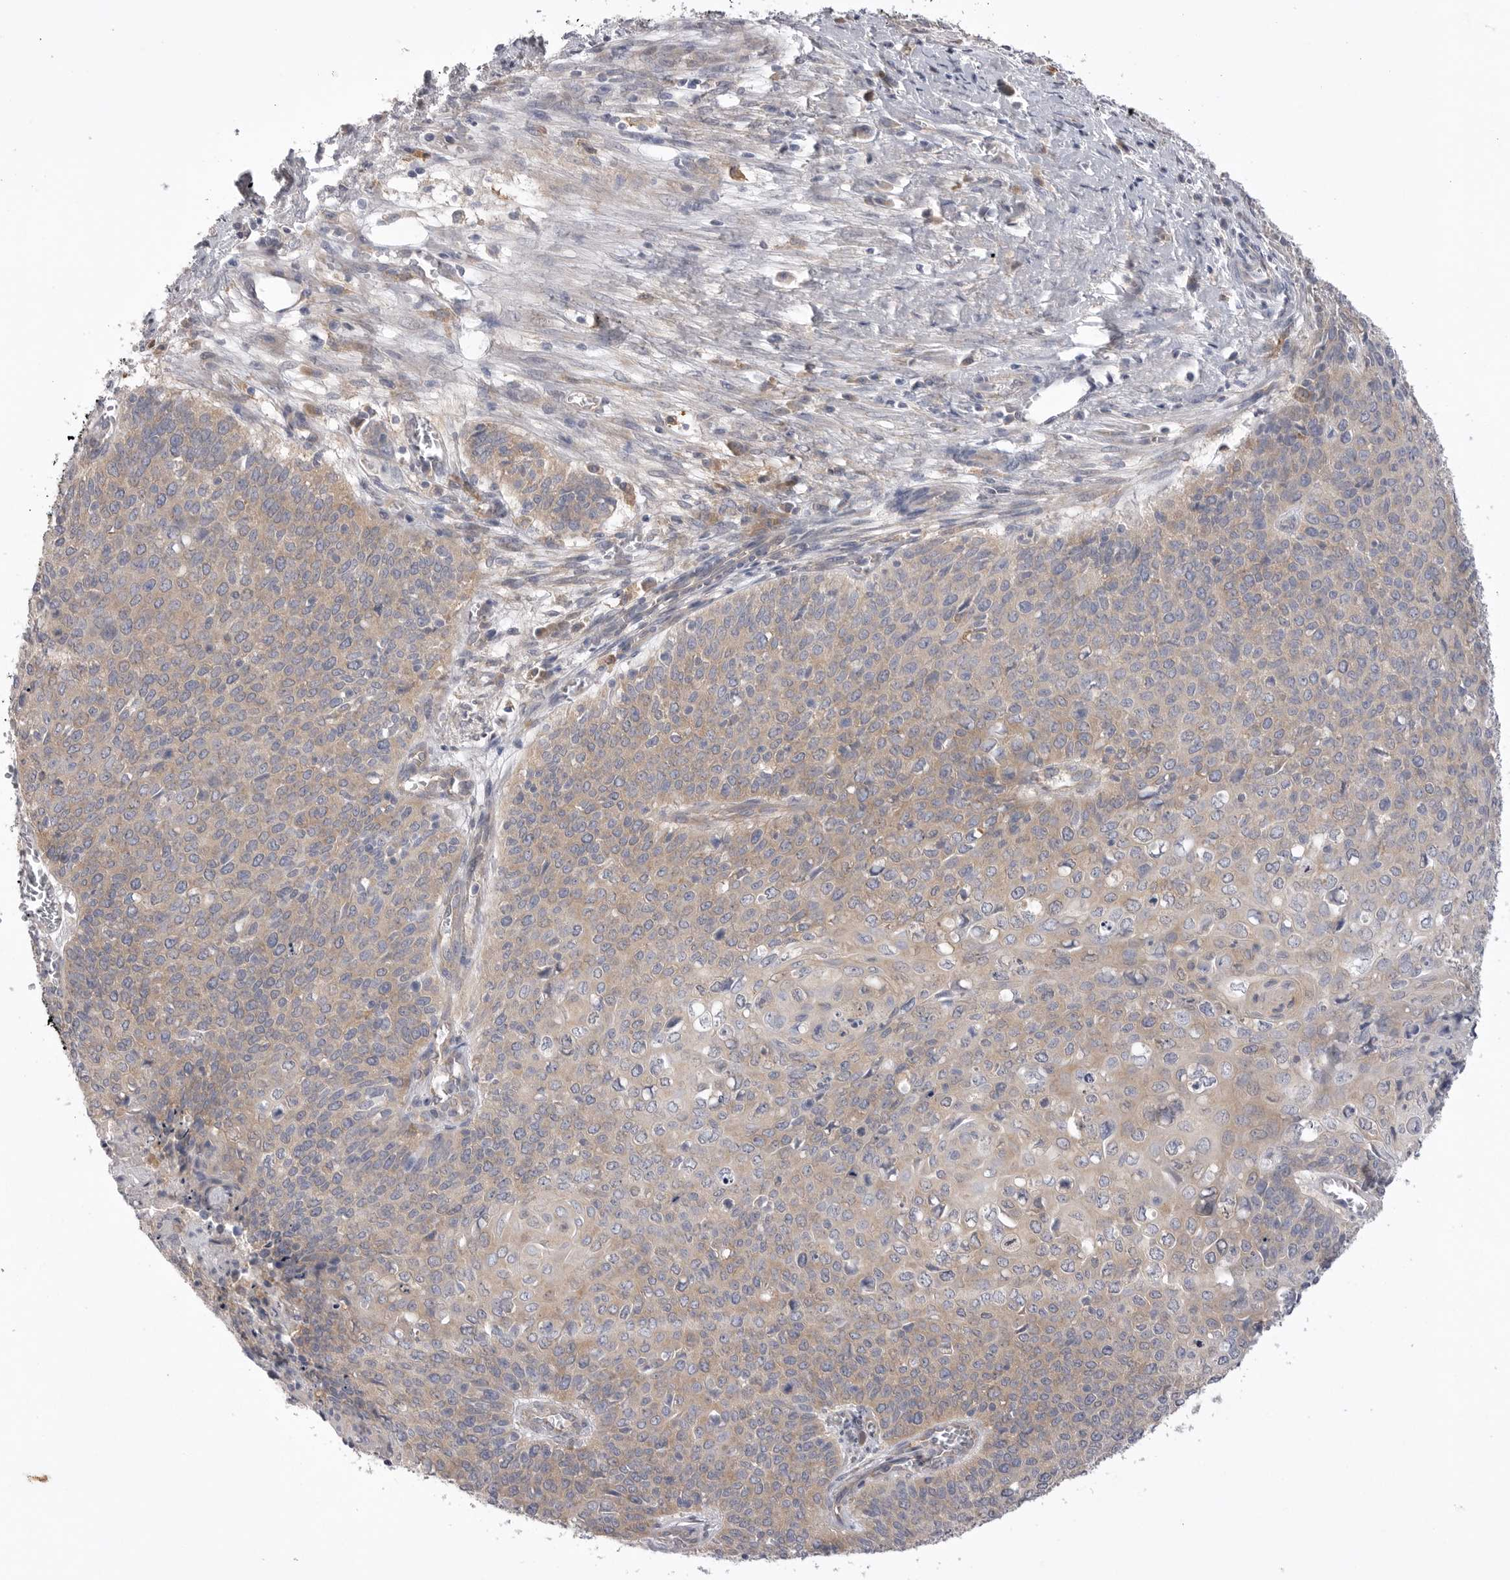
{"staining": {"intensity": "weak", "quantity": "25%-75%", "location": "cytoplasmic/membranous"}, "tissue": "cervical cancer", "cell_type": "Tumor cells", "image_type": "cancer", "snomed": [{"axis": "morphology", "description": "Squamous cell carcinoma, NOS"}, {"axis": "topography", "description": "Cervix"}], "caption": "Immunohistochemical staining of human squamous cell carcinoma (cervical) shows weak cytoplasmic/membranous protein expression in approximately 25%-75% of tumor cells. (DAB IHC with brightfield microscopy, high magnification).", "gene": "VAC14", "patient": {"sex": "female", "age": 39}}